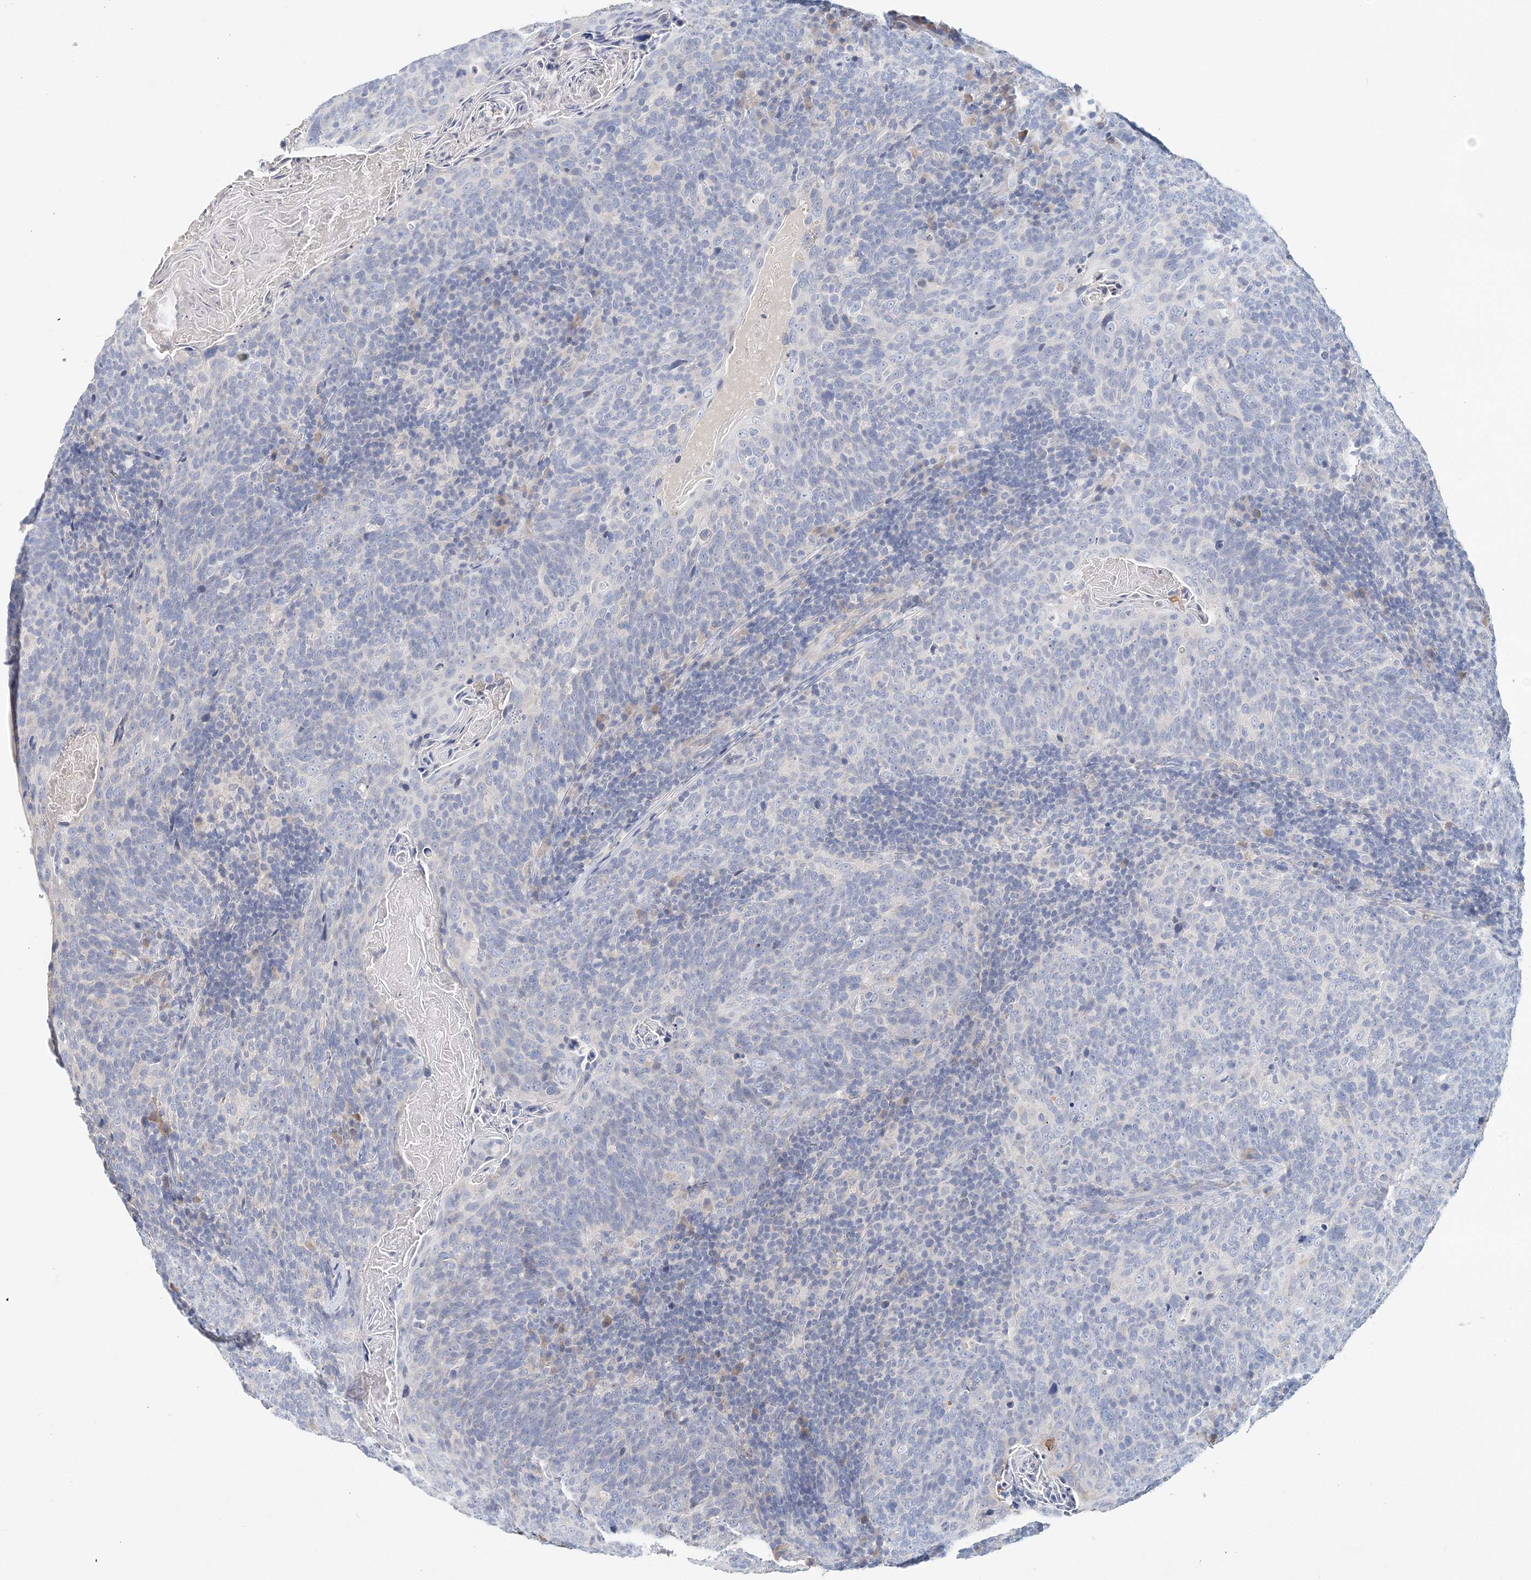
{"staining": {"intensity": "negative", "quantity": "none", "location": "none"}, "tissue": "head and neck cancer", "cell_type": "Tumor cells", "image_type": "cancer", "snomed": [{"axis": "morphology", "description": "Squamous cell carcinoma, NOS"}, {"axis": "morphology", "description": "Squamous cell carcinoma, metastatic, NOS"}, {"axis": "topography", "description": "Lymph node"}, {"axis": "topography", "description": "Head-Neck"}], "caption": "A histopathology image of head and neck cancer (metastatic squamous cell carcinoma) stained for a protein reveals no brown staining in tumor cells.", "gene": "LRRIQ4", "patient": {"sex": "male", "age": 62}}